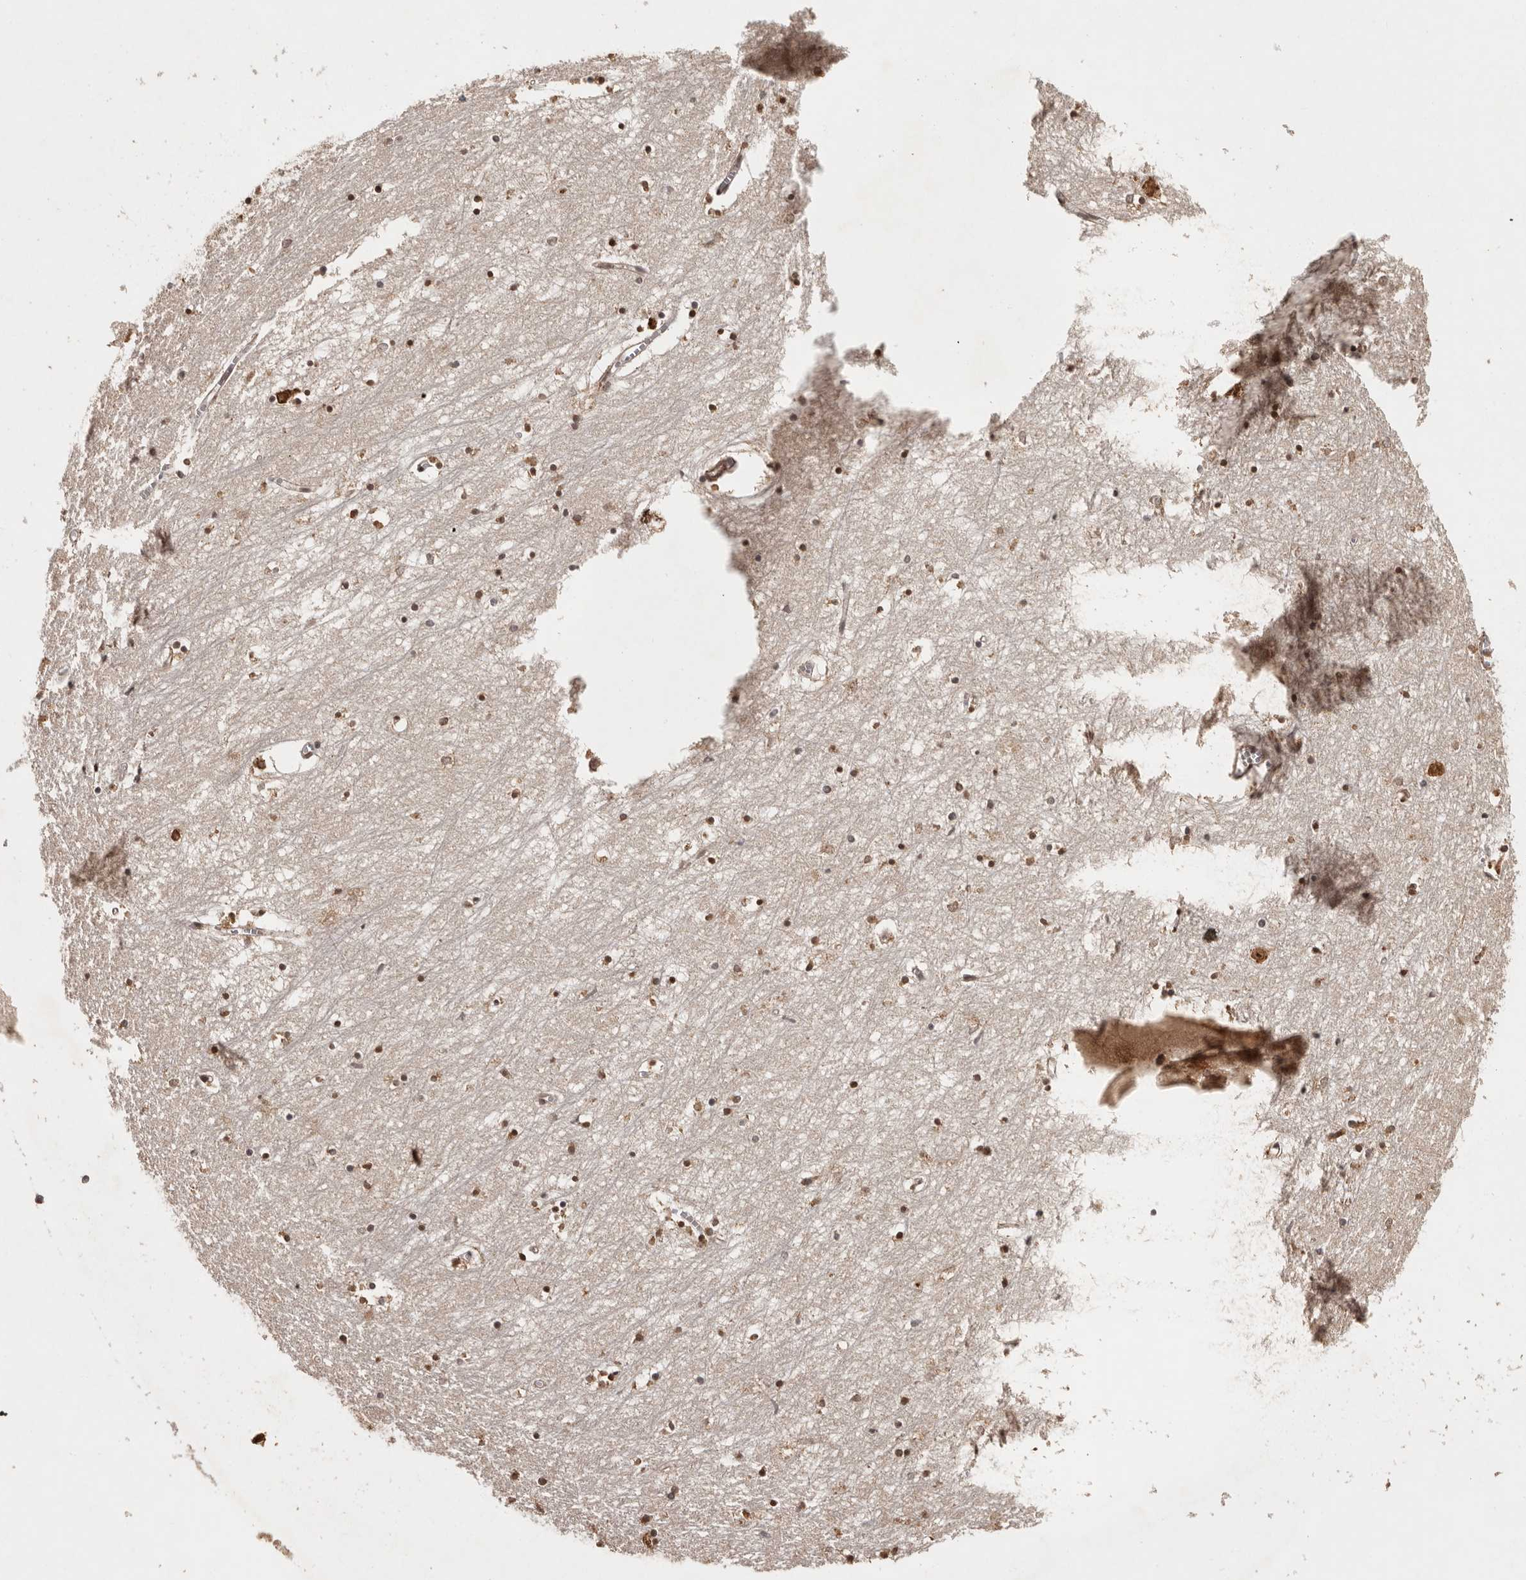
{"staining": {"intensity": "moderate", "quantity": ">75%", "location": "cytoplasmic/membranous,nuclear"}, "tissue": "hippocampus", "cell_type": "Glial cells", "image_type": "normal", "snomed": [{"axis": "morphology", "description": "Normal tissue, NOS"}, {"axis": "topography", "description": "Hippocampus"}], "caption": "Unremarkable hippocampus was stained to show a protein in brown. There is medium levels of moderate cytoplasmic/membranous,nuclear positivity in approximately >75% of glial cells.", "gene": "ZNF83", "patient": {"sex": "male", "age": 70}}